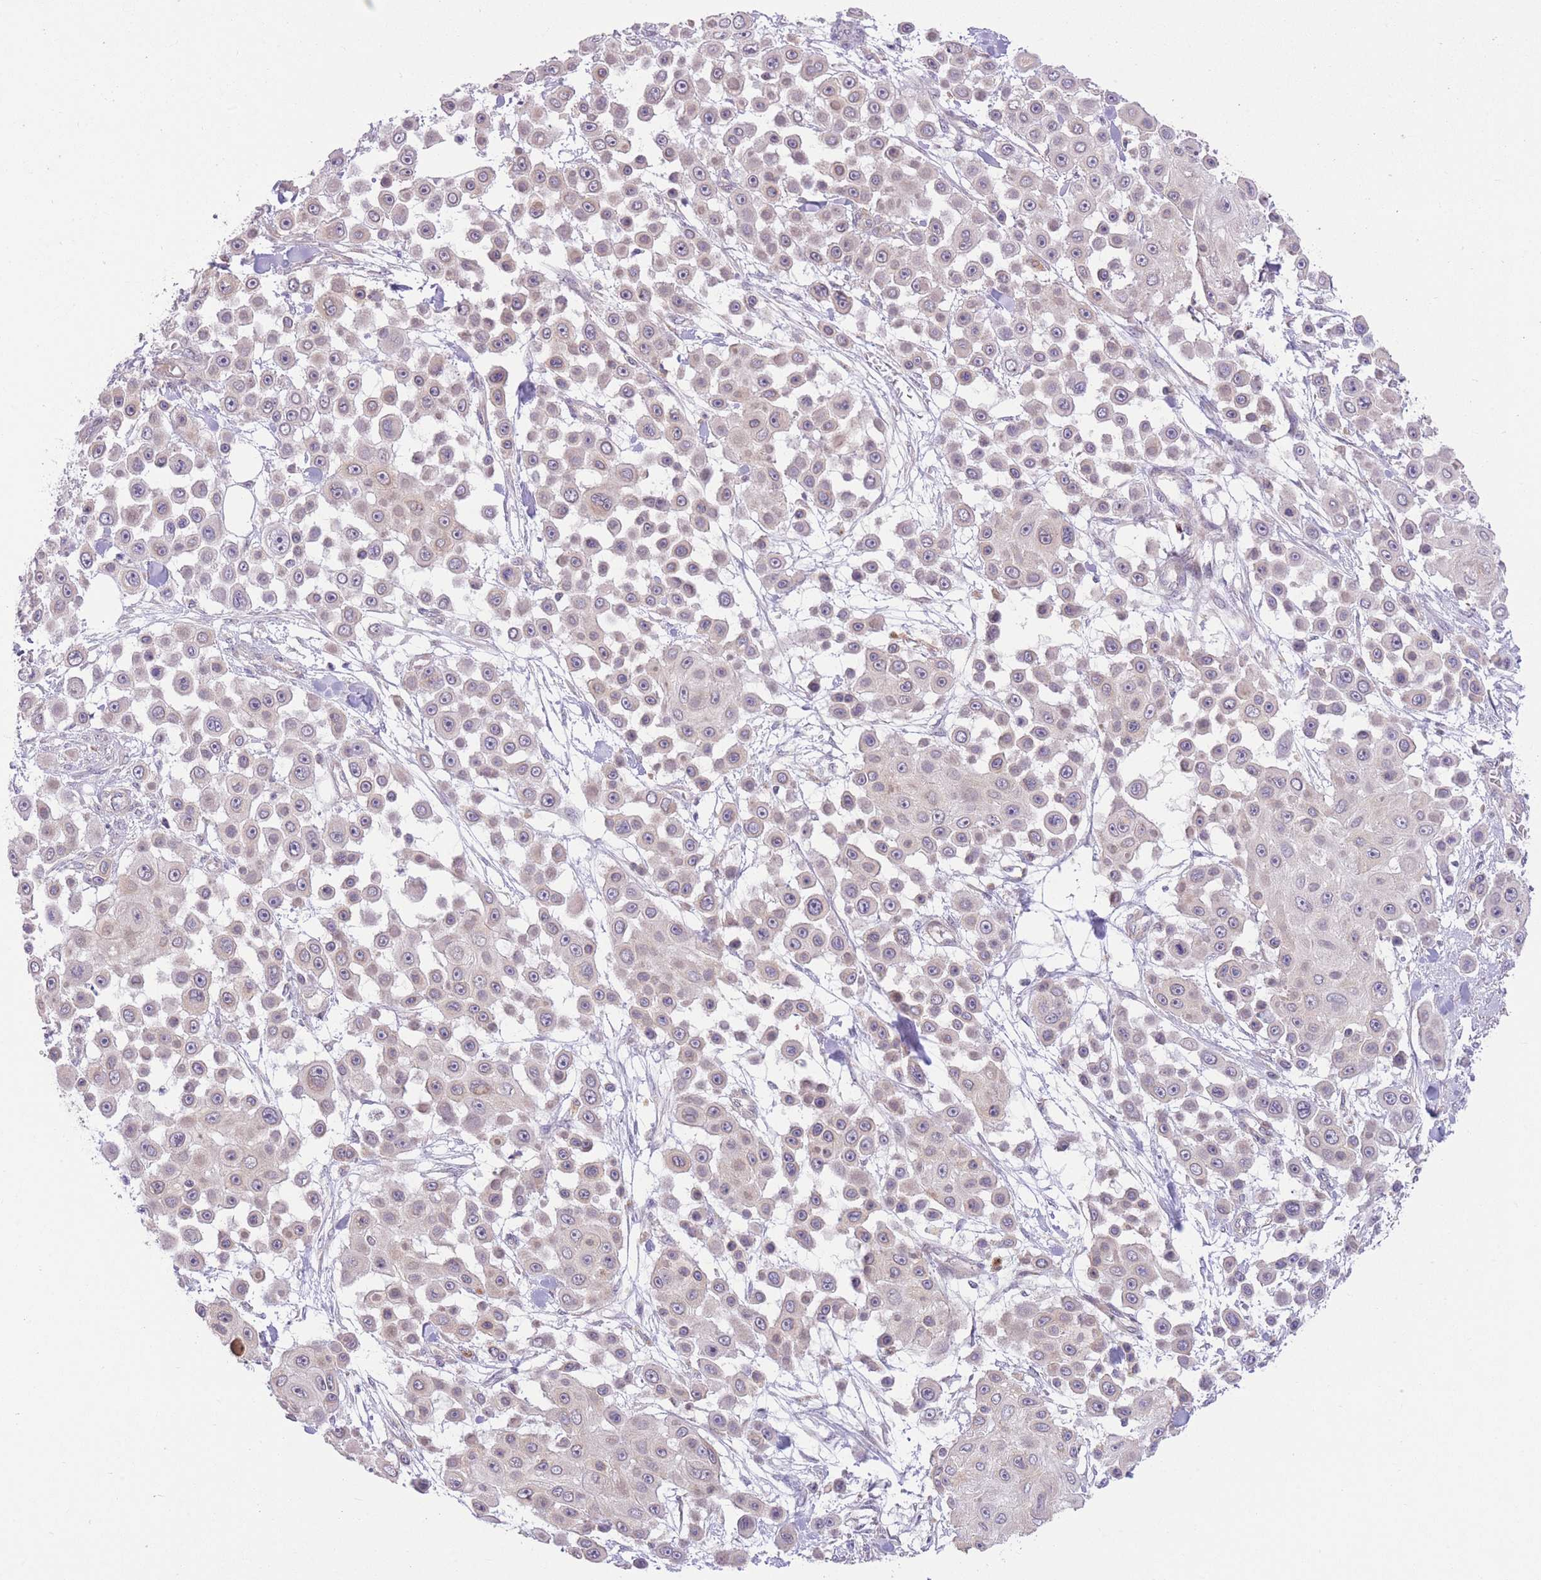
{"staining": {"intensity": "weak", "quantity": "25%-75%", "location": "cytoplasmic/membranous"}, "tissue": "skin cancer", "cell_type": "Tumor cells", "image_type": "cancer", "snomed": [{"axis": "morphology", "description": "Squamous cell carcinoma, NOS"}, {"axis": "topography", "description": "Skin"}], "caption": "The image demonstrates a brown stain indicating the presence of a protein in the cytoplasmic/membranous of tumor cells in squamous cell carcinoma (skin). The staining was performed using DAB (3,3'-diaminobenzidine), with brown indicating positive protein expression. Nuclei are stained blue with hematoxylin.", "gene": "BOLA2B", "patient": {"sex": "male", "age": 67}}